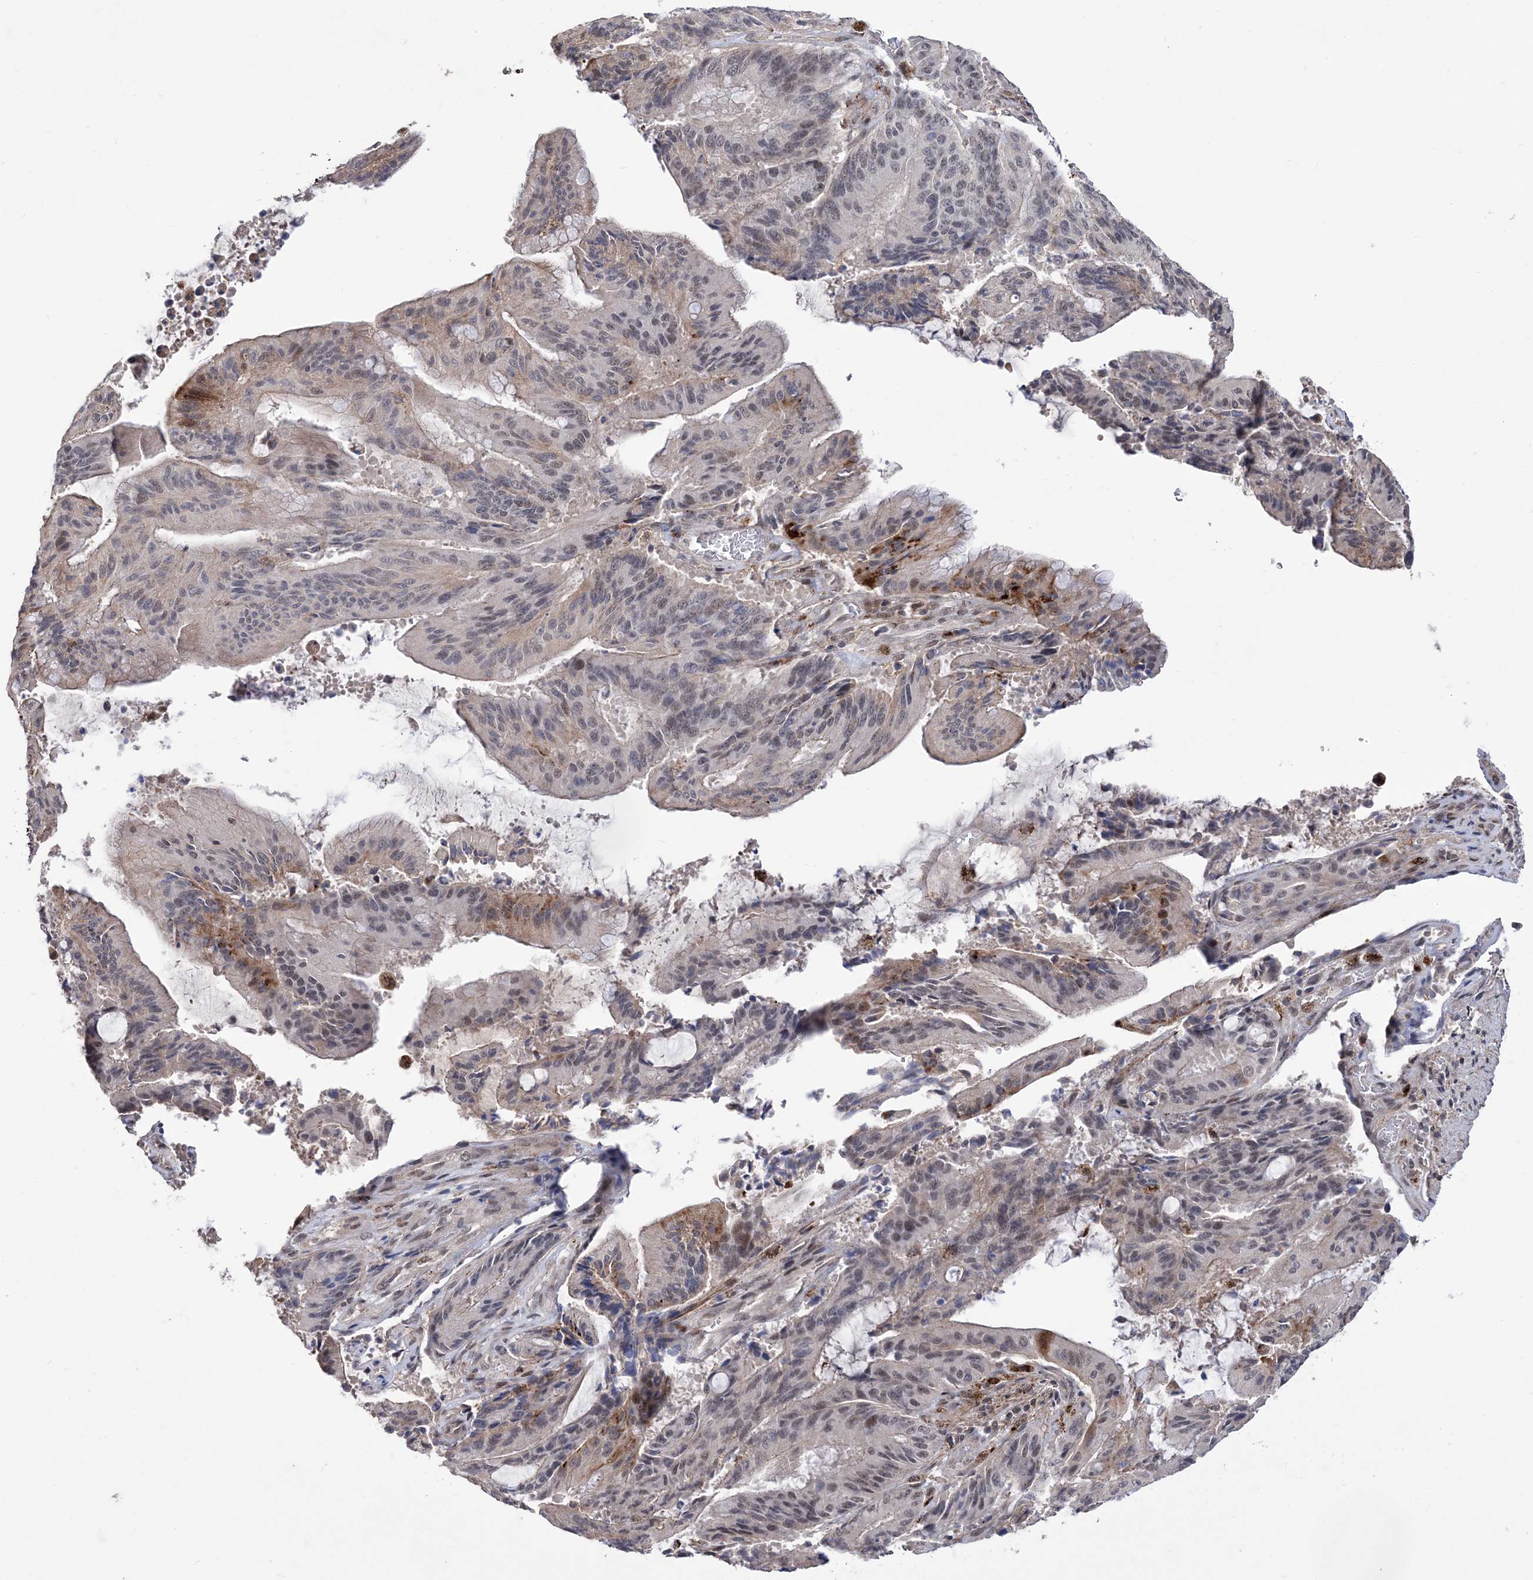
{"staining": {"intensity": "weak", "quantity": "<25%", "location": "cytoplasmic/membranous,nuclear"}, "tissue": "liver cancer", "cell_type": "Tumor cells", "image_type": "cancer", "snomed": [{"axis": "morphology", "description": "Normal tissue, NOS"}, {"axis": "morphology", "description": "Cholangiocarcinoma"}, {"axis": "topography", "description": "Liver"}, {"axis": "topography", "description": "Peripheral nerve tissue"}], "caption": "DAB immunohistochemical staining of human liver cholangiocarcinoma reveals no significant positivity in tumor cells. The staining was performed using DAB (3,3'-diaminobenzidine) to visualize the protein expression in brown, while the nuclei were stained in blue with hematoxylin (Magnification: 20x).", "gene": "BOD1L1", "patient": {"sex": "female", "age": 73}}